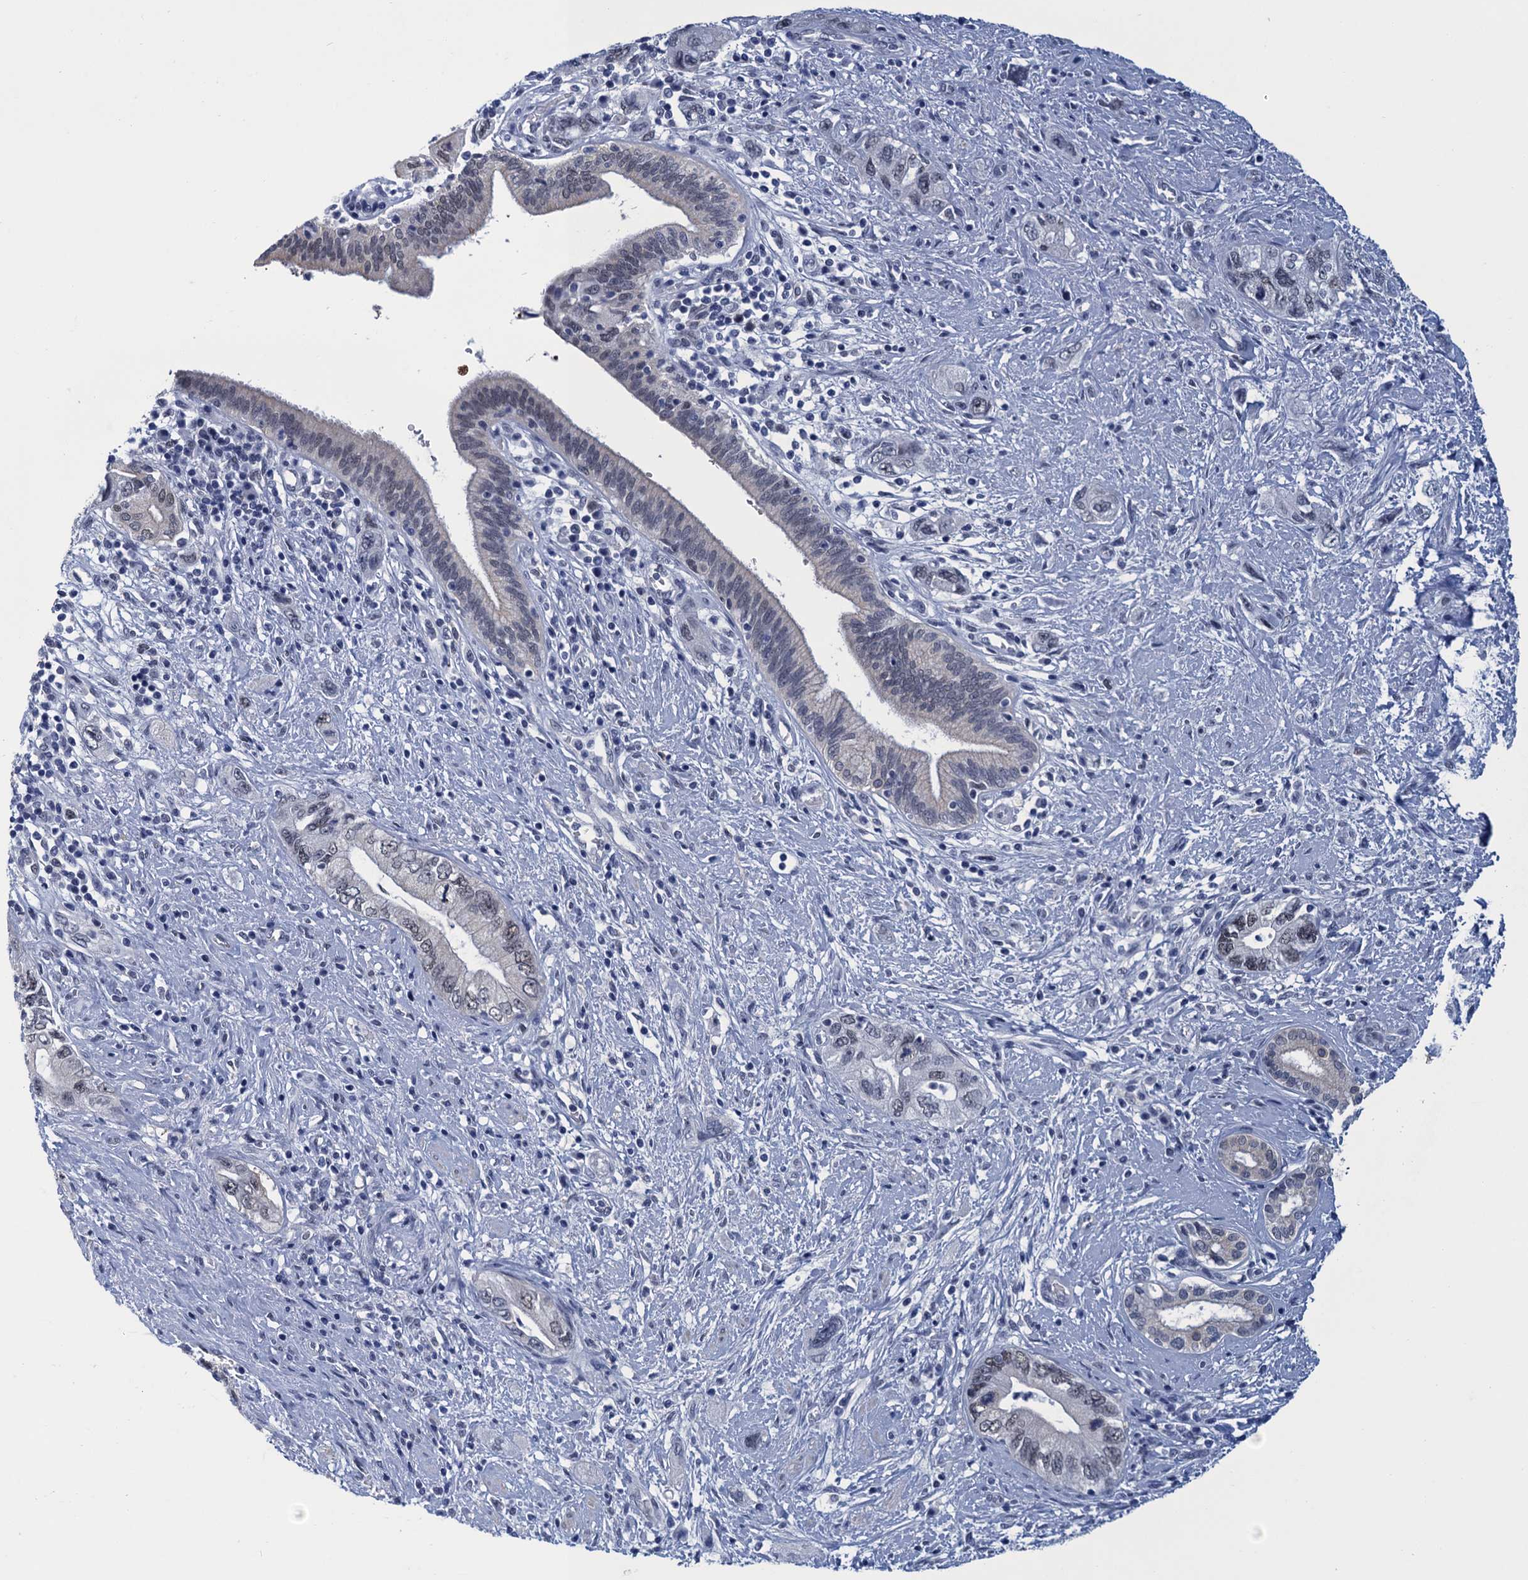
{"staining": {"intensity": "negative", "quantity": "none", "location": "none"}, "tissue": "pancreatic cancer", "cell_type": "Tumor cells", "image_type": "cancer", "snomed": [{"axis": "morphology", "description": "Adenocarcinoma, NOS"}, {"axis": "topography", "description": "Pancreas"}], "caption": "Tumor cells show no significant protein expression in pancreatic adenocarcinoma.", "gene": "GINS3", "patient": {"sex": "female", "age": 73}}